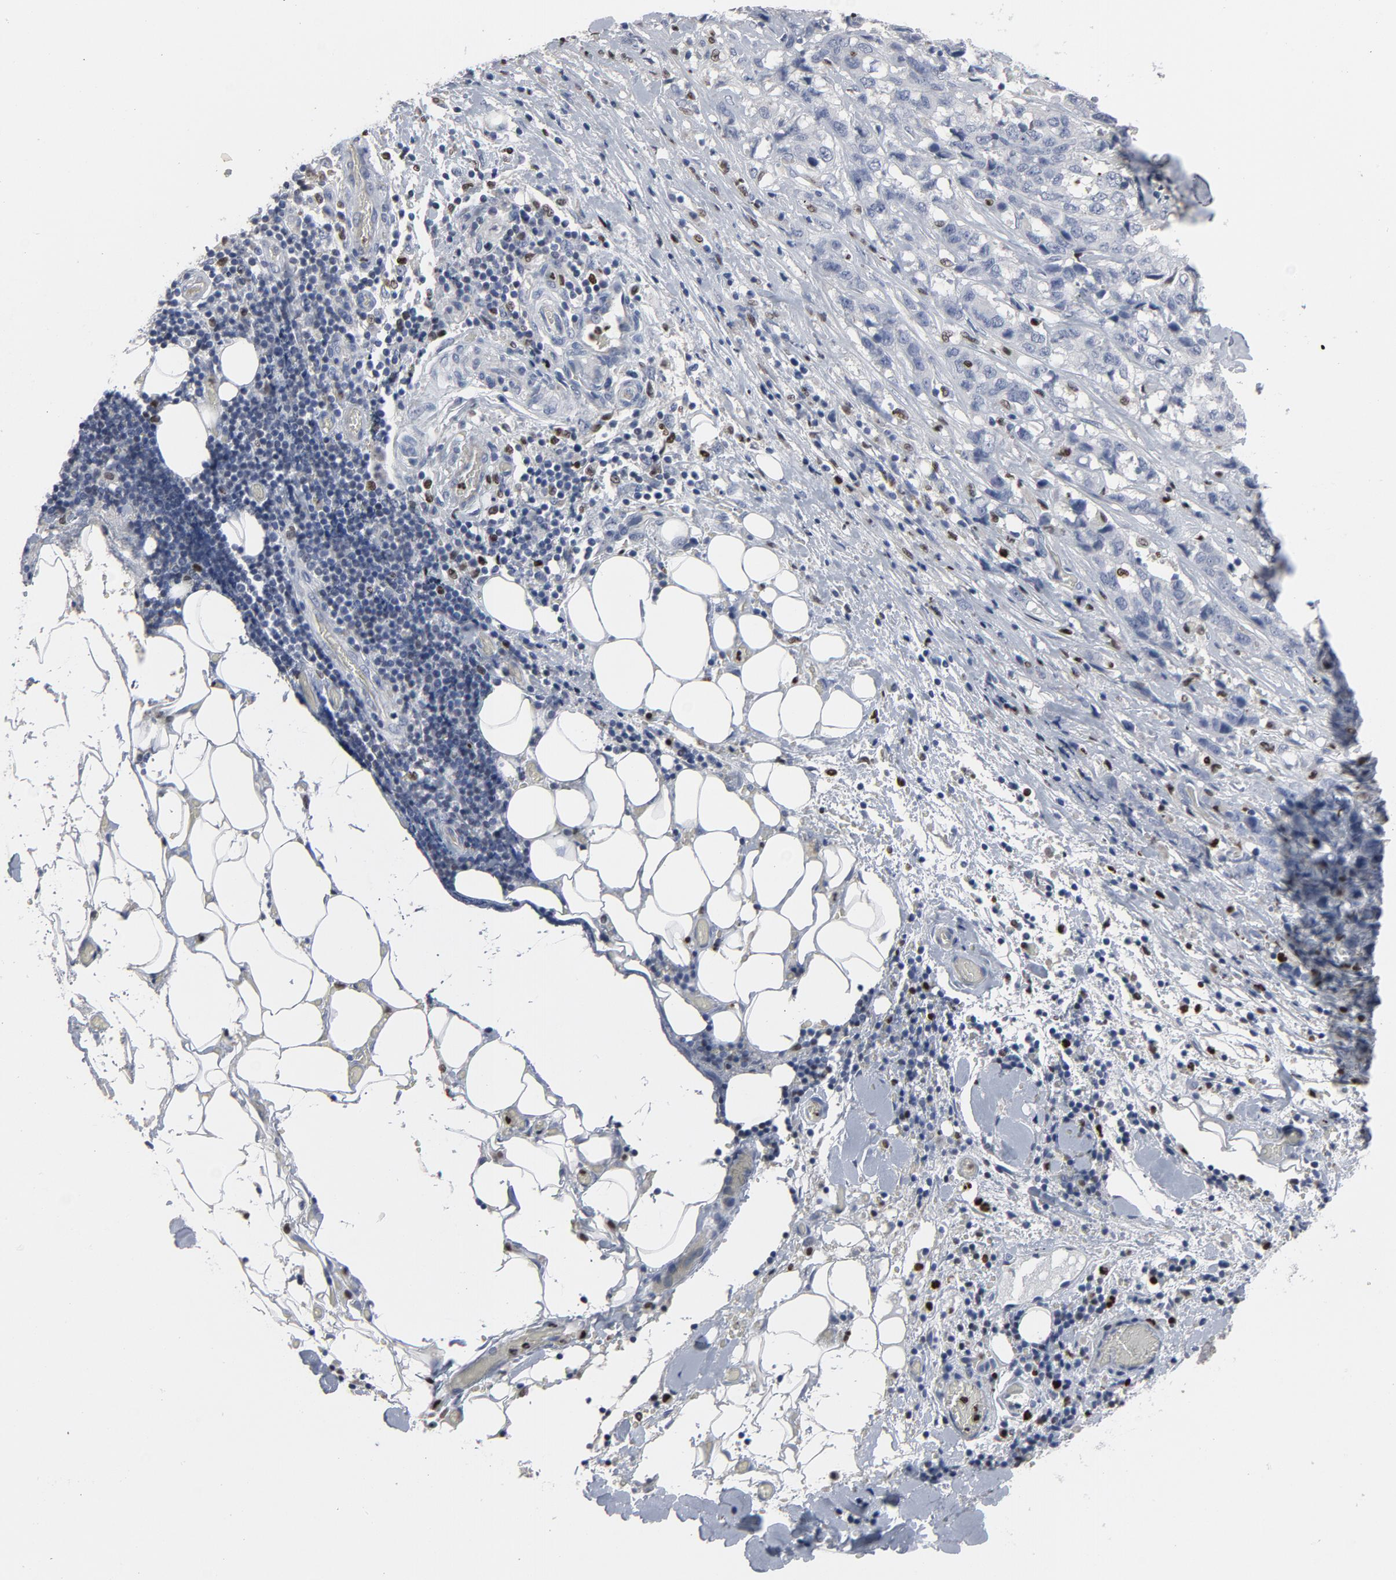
{"staining": {"intensity": "negative", "quantity": "none", "location": "none"}, "tissue": "stomach cancer", "cell_type": "Tumor cells", "image_type": "cancer", "snomed": [{"axis": "morphology", "description": "Adenocarcinoma, NOS"}, {"axis": "topography", "description": "Stomach"}], "caption": "This is a photomicrograph of IHC staining of adenocarcinoma (stomach), which shows no staining in tumor cells.", "gene": "SPI1", "patient": {"sex": "male", "age": 48}}